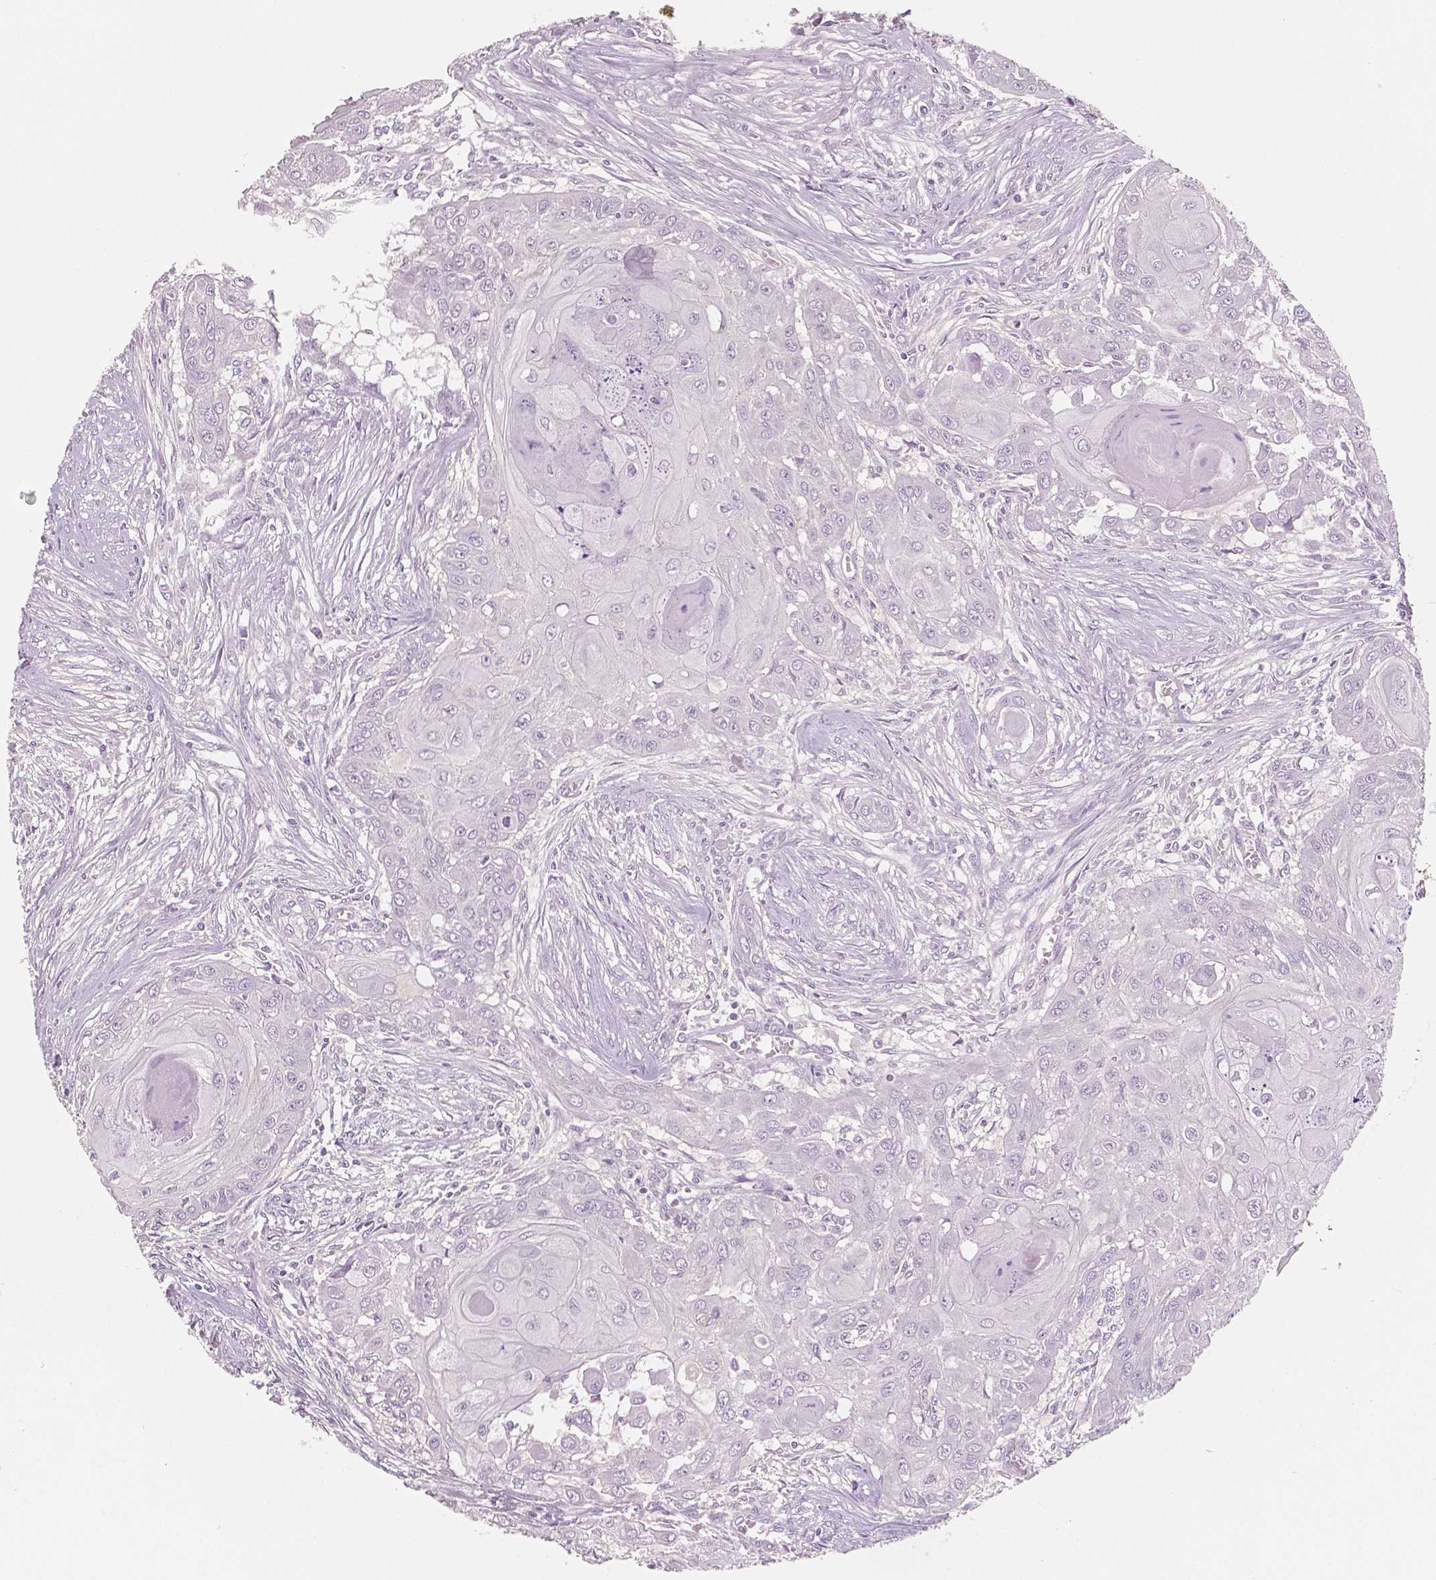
{"staining": {"intensity": "negative", "quantity": "none", "location": "none"}, "tissue": "head and neck cancer", "cell_type": "Tumor cells", "image_type": "cancer", "snomed": [{"axis": "morphology", "description": "Squamous cell carcinoma, NOS"}, {"axis": "topography", "description": "Oral tissue"}, {"axis": "topography", "description": "Head-Neck"}], "caption": "Tumor cells show no significant positivity in head and neck squamous cell carcinoma.", "gene": "NECAB2", "patient": {"sex": "male", "age": 71}}